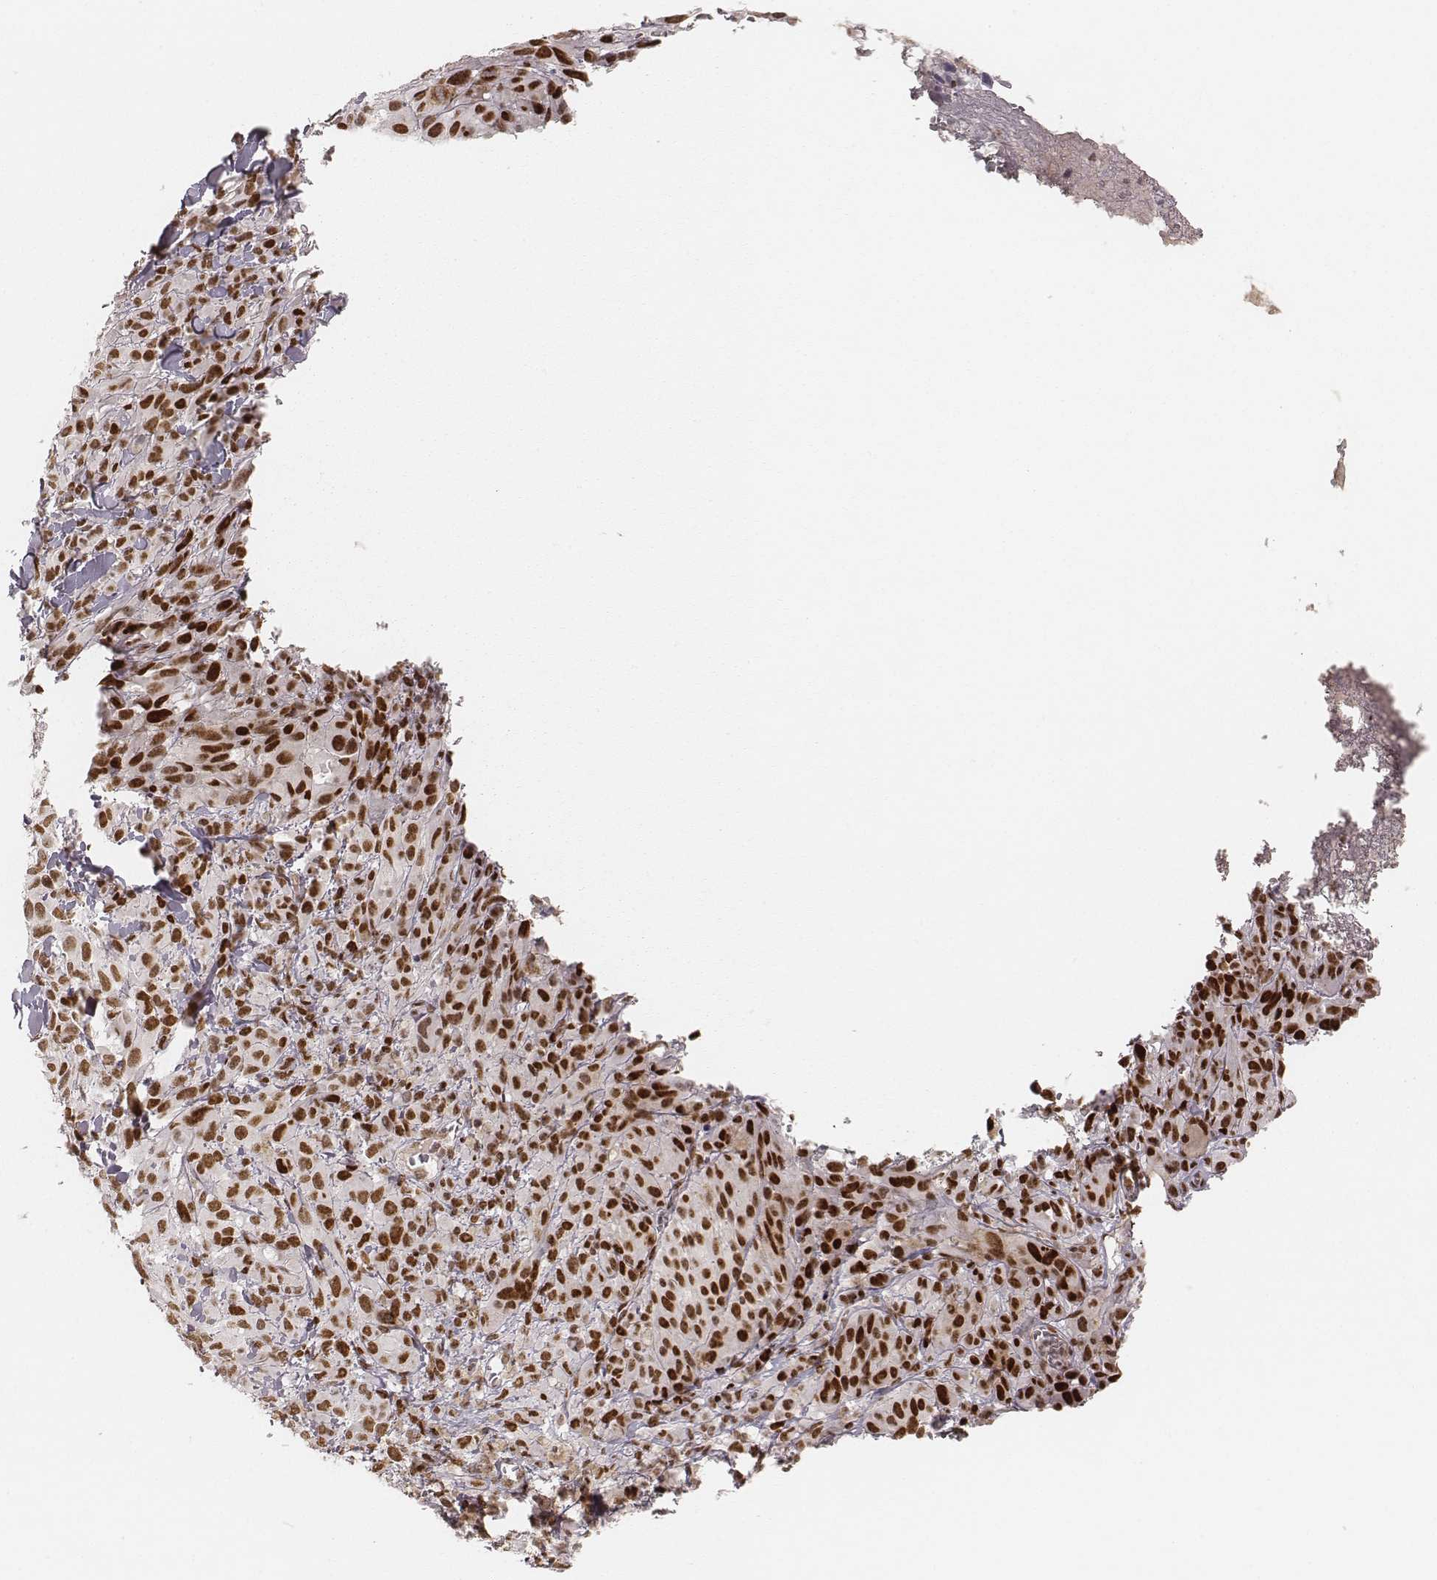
{"staining": {"intensity": "strong", "quantity": ">75%", "location": "nuclear"}, "tissue": "melanoma", "cell_type": "Tumor cells", "image_type": "cancer", "snomed": [{"axis": "morphology", "description": "Malignant melanoma, NOS"}, {"axis": "topography", "description": "Skin"}], "caption": "Strong nuclear expression for a protein is seen in about >75% of tumor cells of malignant melanoma using immunohistochemistry.", "gene": "HNRNPC", "patient": {"sex": "male", "age": 83}}